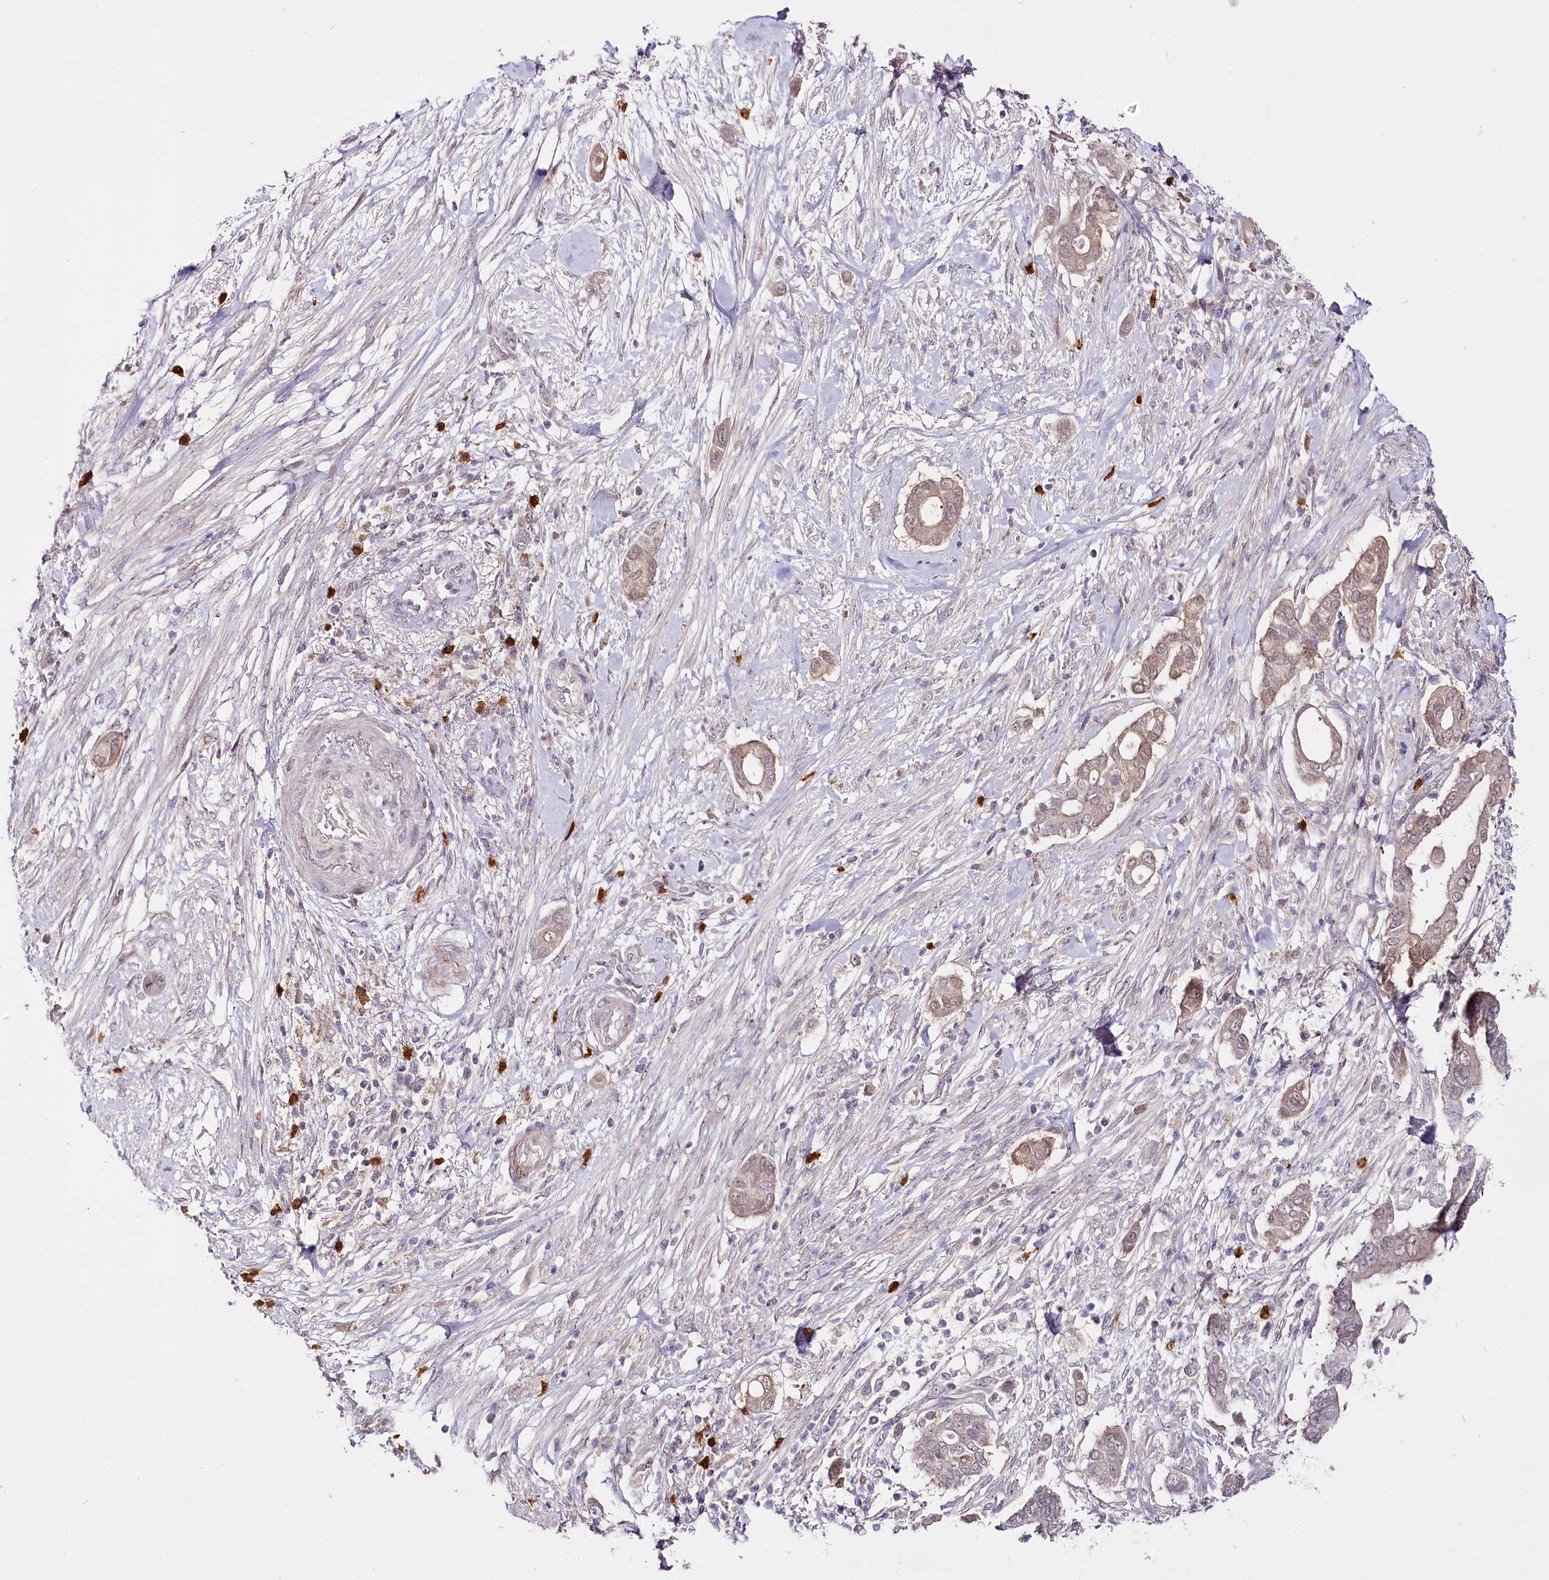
{"staining": {"intensity": "weak", "quantity": "25%-75%", "location": "cytoplasmic/membranous"}, "tissue": "pancreatic cancer", "cell_type": "Tumor cells", "image_type": "cancer", "snomed": [{"axis": "morphology", "description": "Adenocarcinoma, NOS"}, {"axis": "topography", "description": "Pancreas"}], "caption": "This photomicrograph shows pancreatic cancer (adenocarcinoma) stained with immunohistochemistry (IHC) to label a protein in brown. The cytoplasmic/membranous of tumor cells show weak positivity for the protein. Nuclei are counter-stained blue.", "gene": "VWA5A", "patient": {"sex": "male", "age": 68}}